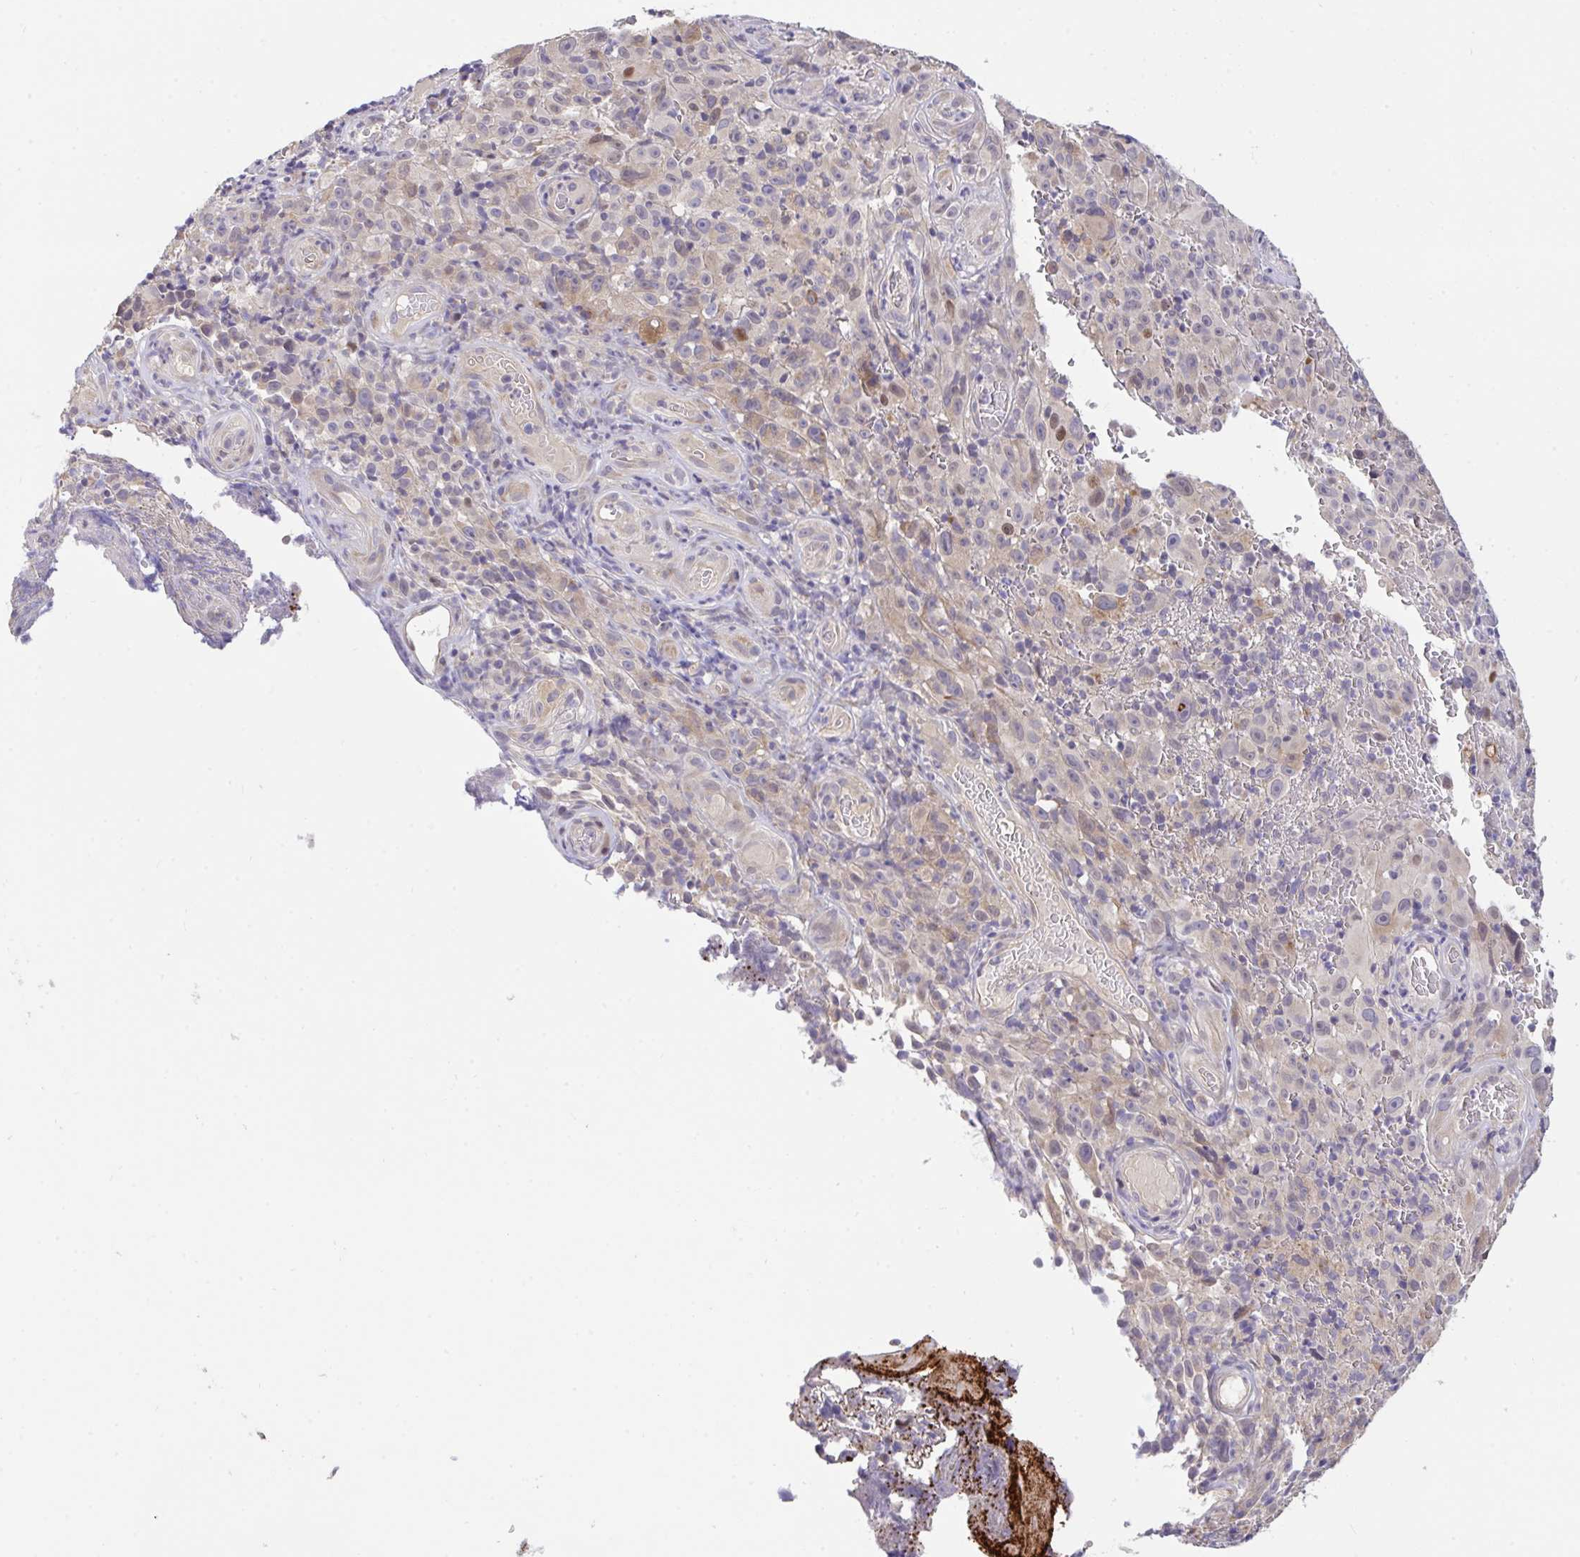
{"staining": {"intensity": "strong", "quantity": "<25%", "location": "nuclear"}, "tissue": "melanoma", "cell_type": "Tumor cells", "image_type": "cancer", "snomed": [{"axis": "morphology", "description": "Malignant melanoma, NOS"}, {"axis": "topography", "description": "Skin"}], "caption": "Protein expression analysis of malignant melanoma reveals strong nuclear positivity in approximately <25% of tumor cells. (brown staining indicates protein expression, while blue staining denotes nuclei).", "gene": "C19orf54", "patient": {"sex": "female", "age": 82}}